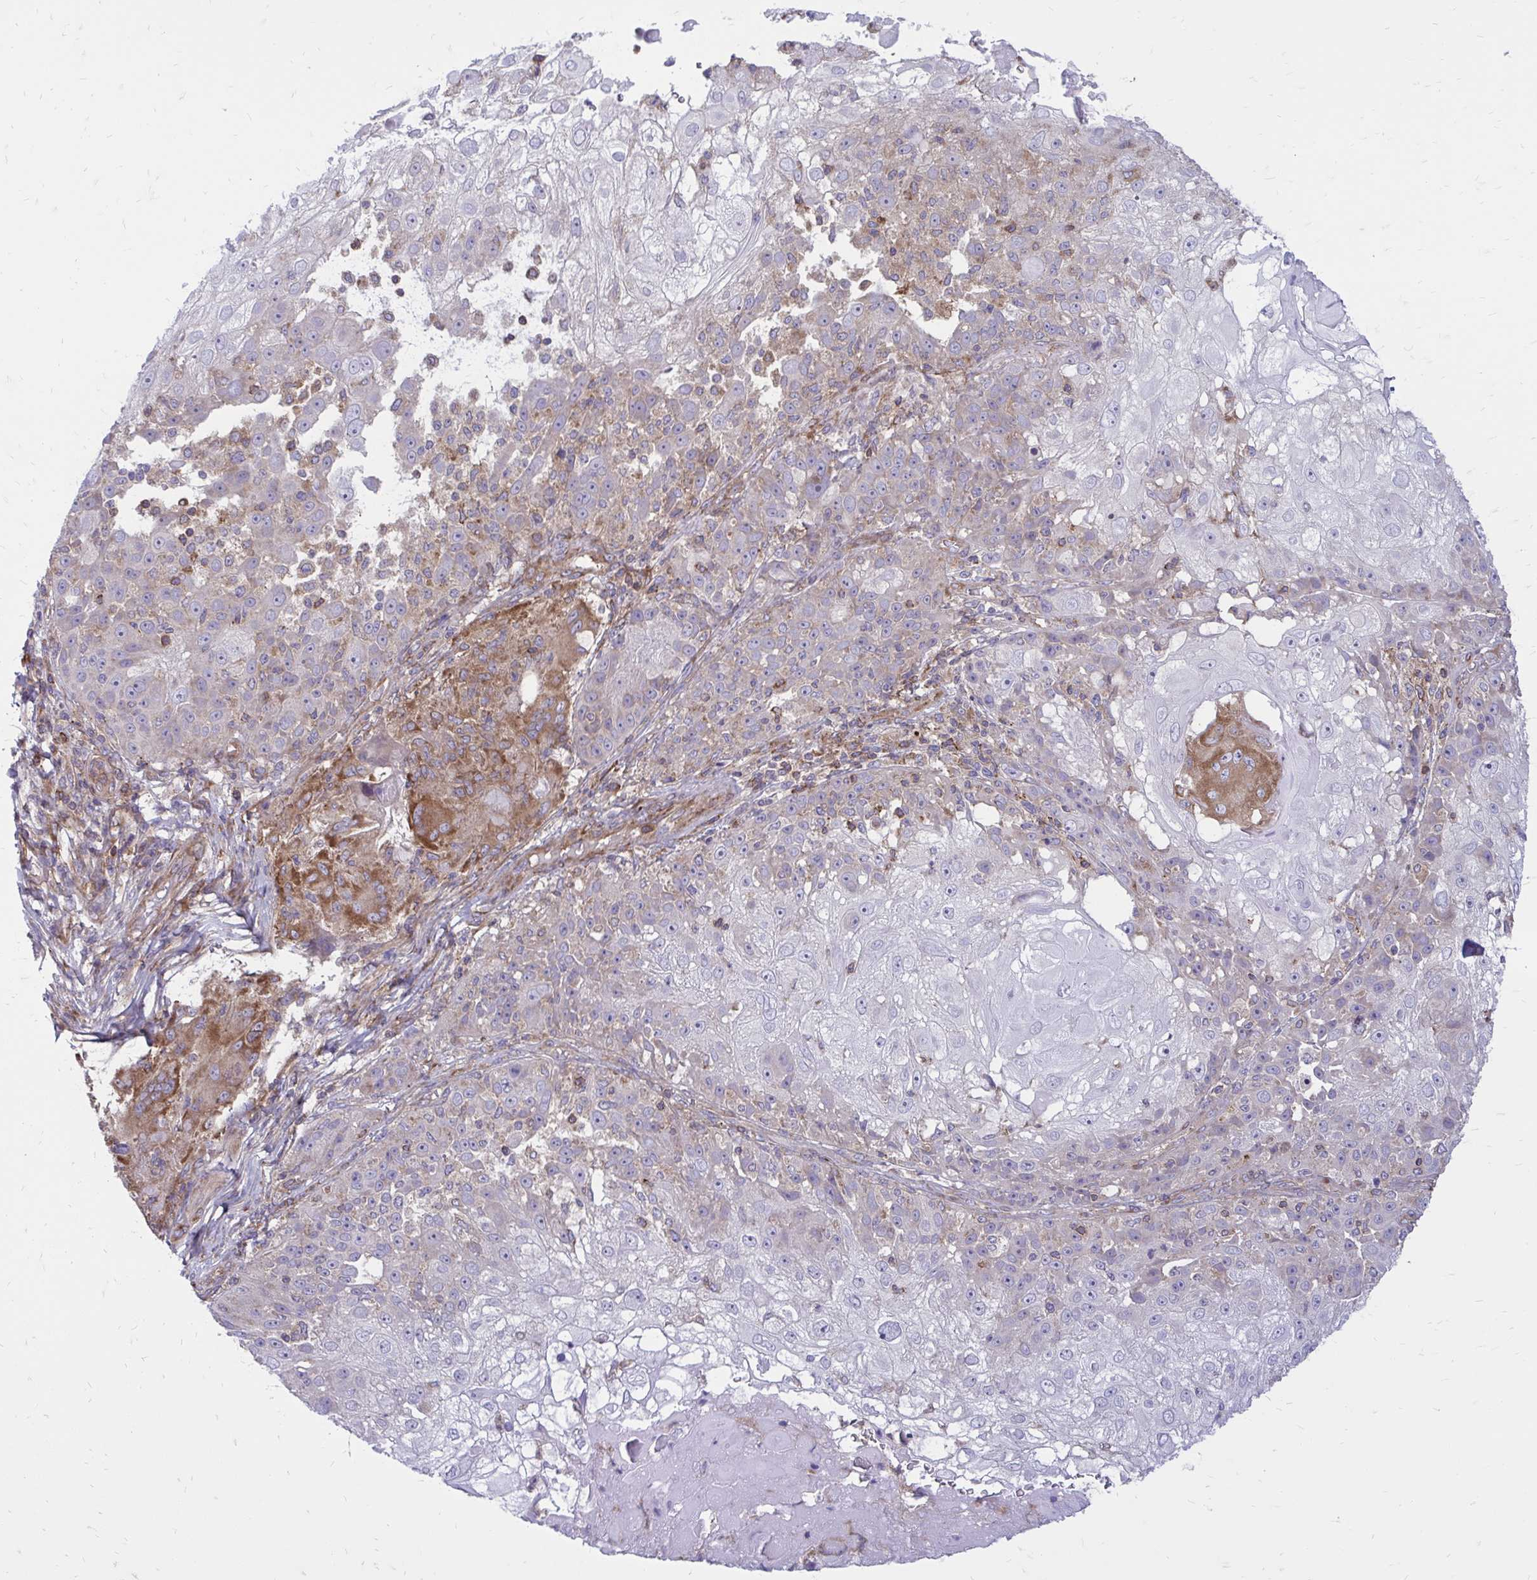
{"staining": {"intensity": "weak", "quantity": "<25%", "location": "cytoplasmic/membranous"}, "tissue": "skin cancer", "cell_type": "Tumor cells", "image_type": "cancer", "snomed": [{"axis": "morphology", "description": "Normal tissue, NOS"}, {"axis": "morphology", "description": "Squamous cell carcinoma, NOS"}, {"axis": "topography", "description": "Skin"}], "caption": "Immunohistochemical staining of human skin squamous cell carcinoma shows no significant staining in tumor cells.", "gene": "ASAP1", "patient": {"sex": "female", "age": 83}}